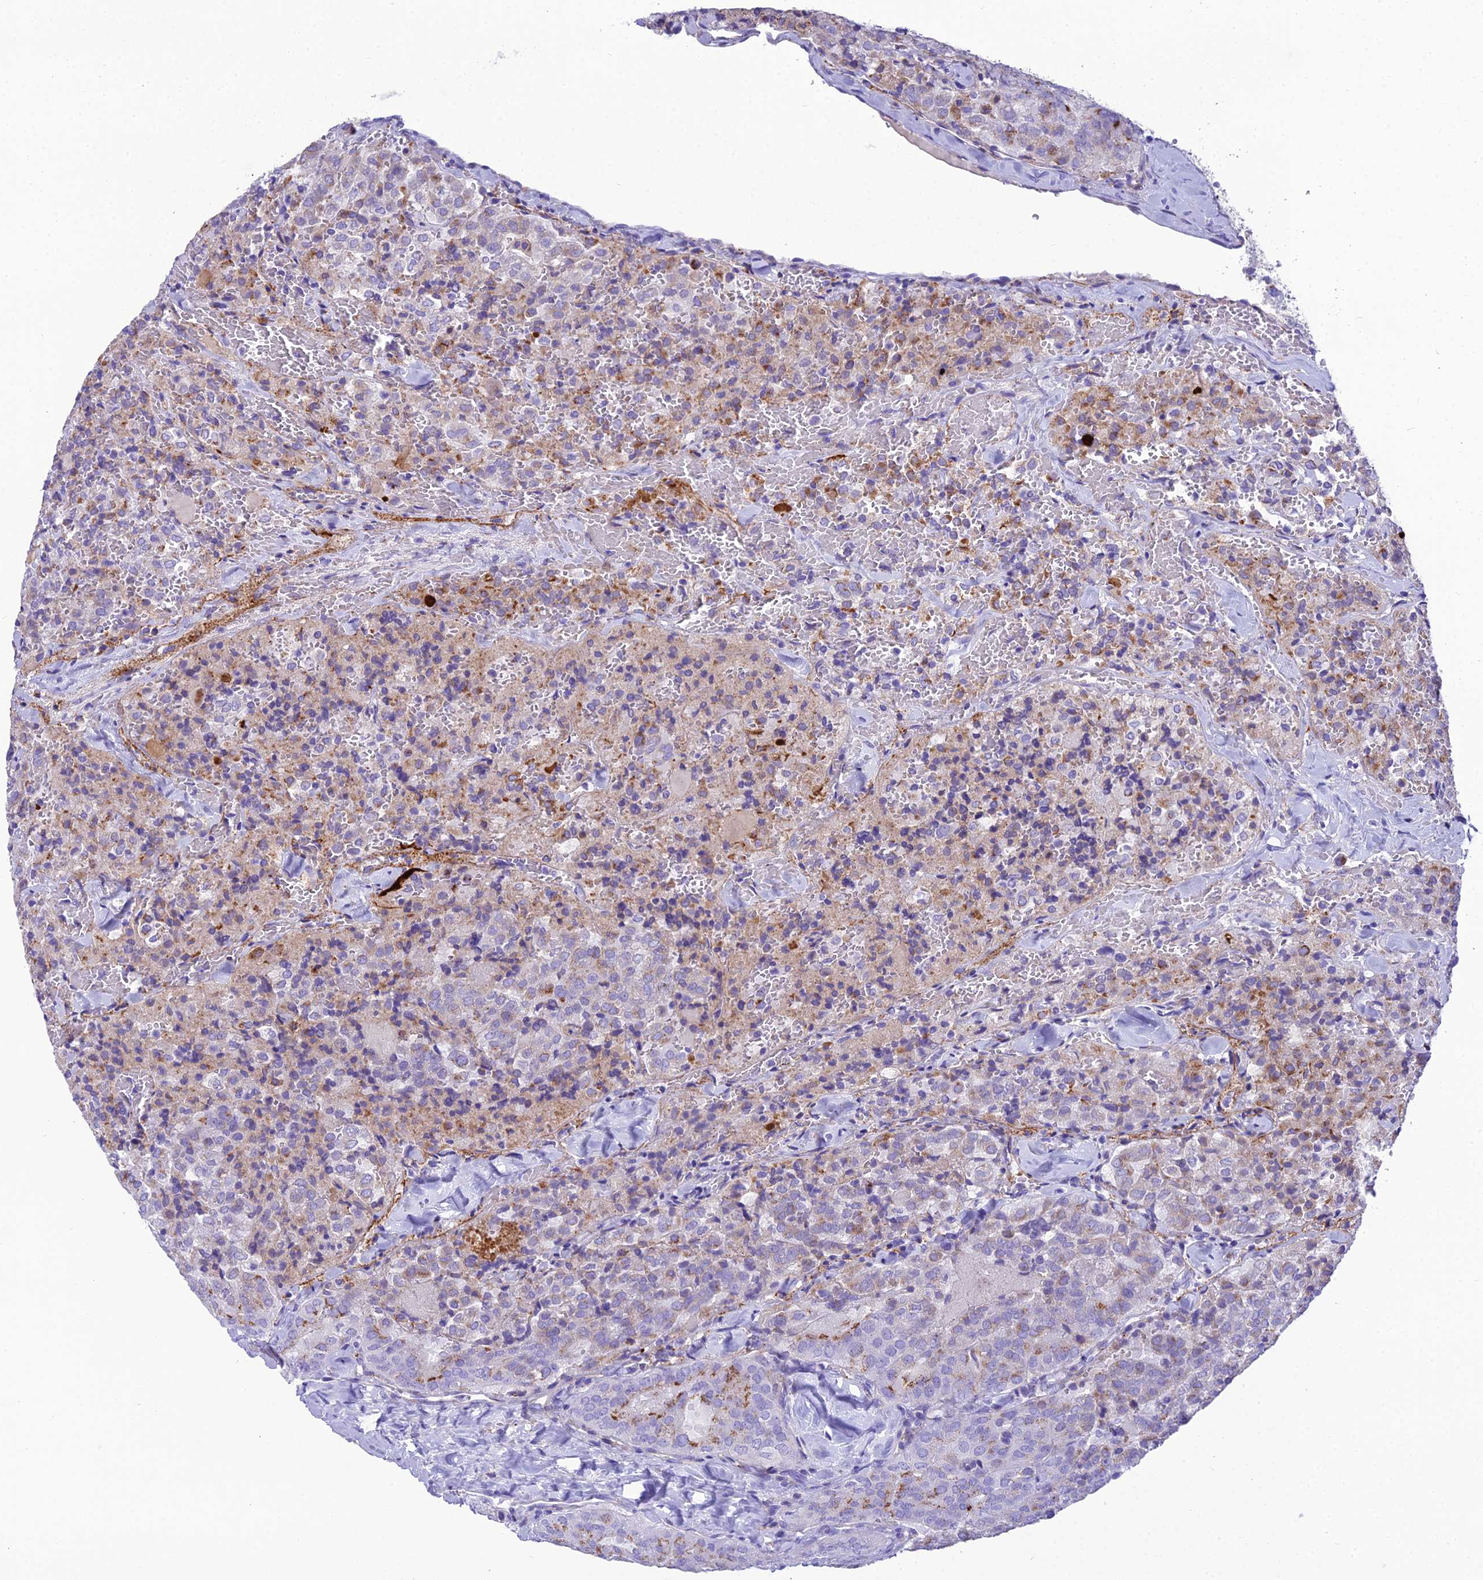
{"staining": {"intensity": "moderate", "quantity": "25%-75%", "location": "cytoplasmic/membranous"}, "tissue": "thyroid cancer", "cell_type": "Tumor cells", "image_type": "cancer", "snomed": [{"axis": "morphology", "description": "Follicular adenoma carcinoma, NOS"}, {"axis": "topography", "description": "Thyroid gland"}], "caption": "This micrograph displays immunohistochemistry (IHC) staining of follicular adenoma carcinoma (thyroid), with medium moderate cytoplasmic/membranous positivity in about 25%-75% of tumor cells.", "gene": "GFRA1", "patient": {"sex": "male", "age": 75}}